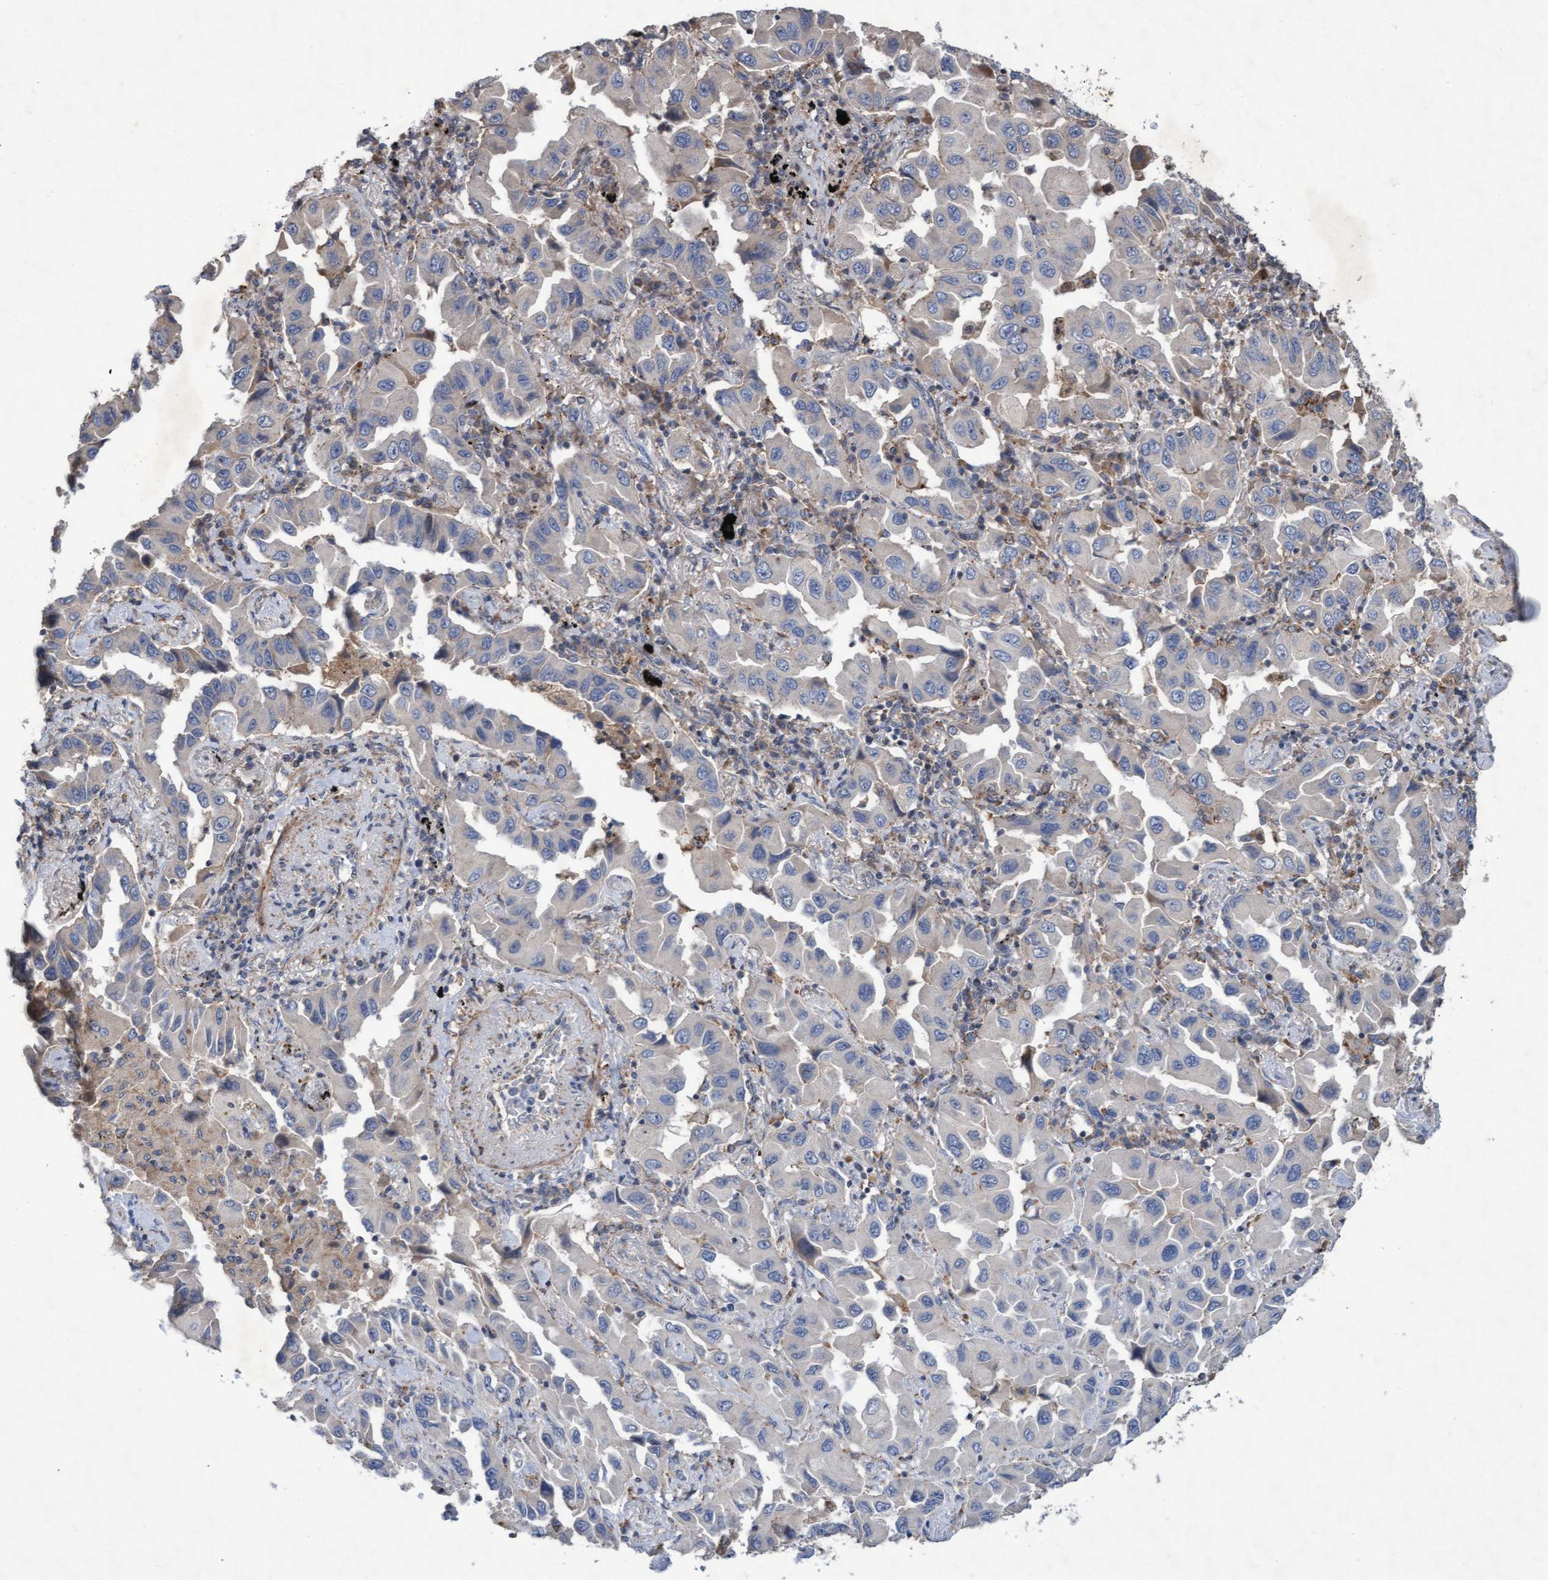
{"staining": {"intensity": "negative", "quantity": "none", "location": "none"}, "tissue": "lung cancer", "cell_type": "Tumor cells", "image_type": "cancer", "snomed": [{"axis": "morphology", "description": "Adenocarcinoma, NOS"}, {"axis": "topography", "description": "Lung"}], "caption": "IHC image of neoplastic tissue: human lung cancer (adenocarcinoma) stained with DAB reveals no significant protein staining in tumor cells.", "gene": "ABCF2", "patient": {"sex": "female", "age": 65}}